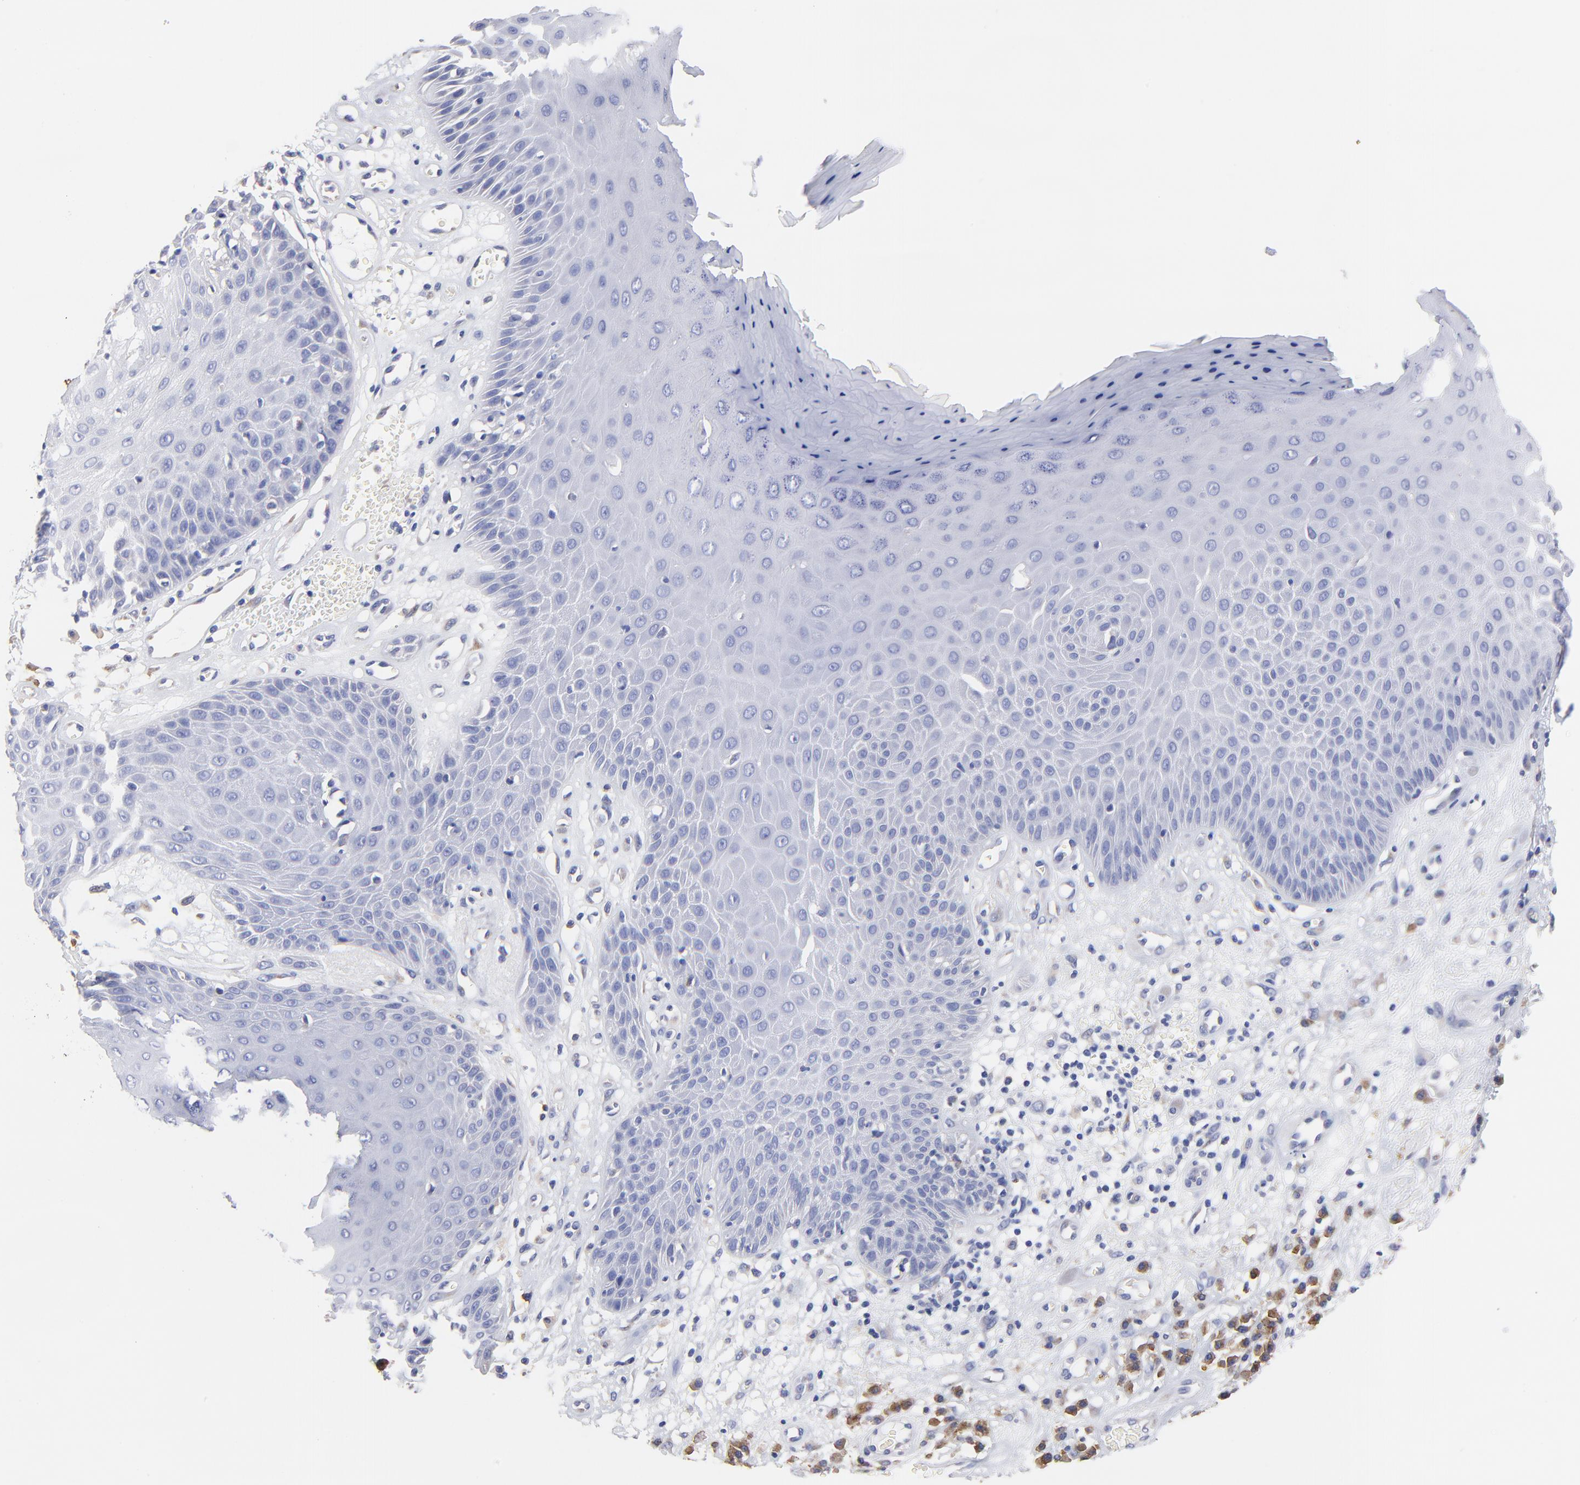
{"staining": {"intensity": "negative", "quantity": "none", "location": "none"}, "tissue": "skin cancer", "cell_type": "Tumor cells", "image_type": "cancer", "snomed": [{"axis": "morphology", "description": "Squamous cell carcinoma, NOS"}, {"axis": "topography", "description": "Skin"}], "caption": "The image shows no staining of tumor cells in squamous cell carcinoma (skin).", "gene": "LAX1", "patient": {"sex": "male", "age": 65}}